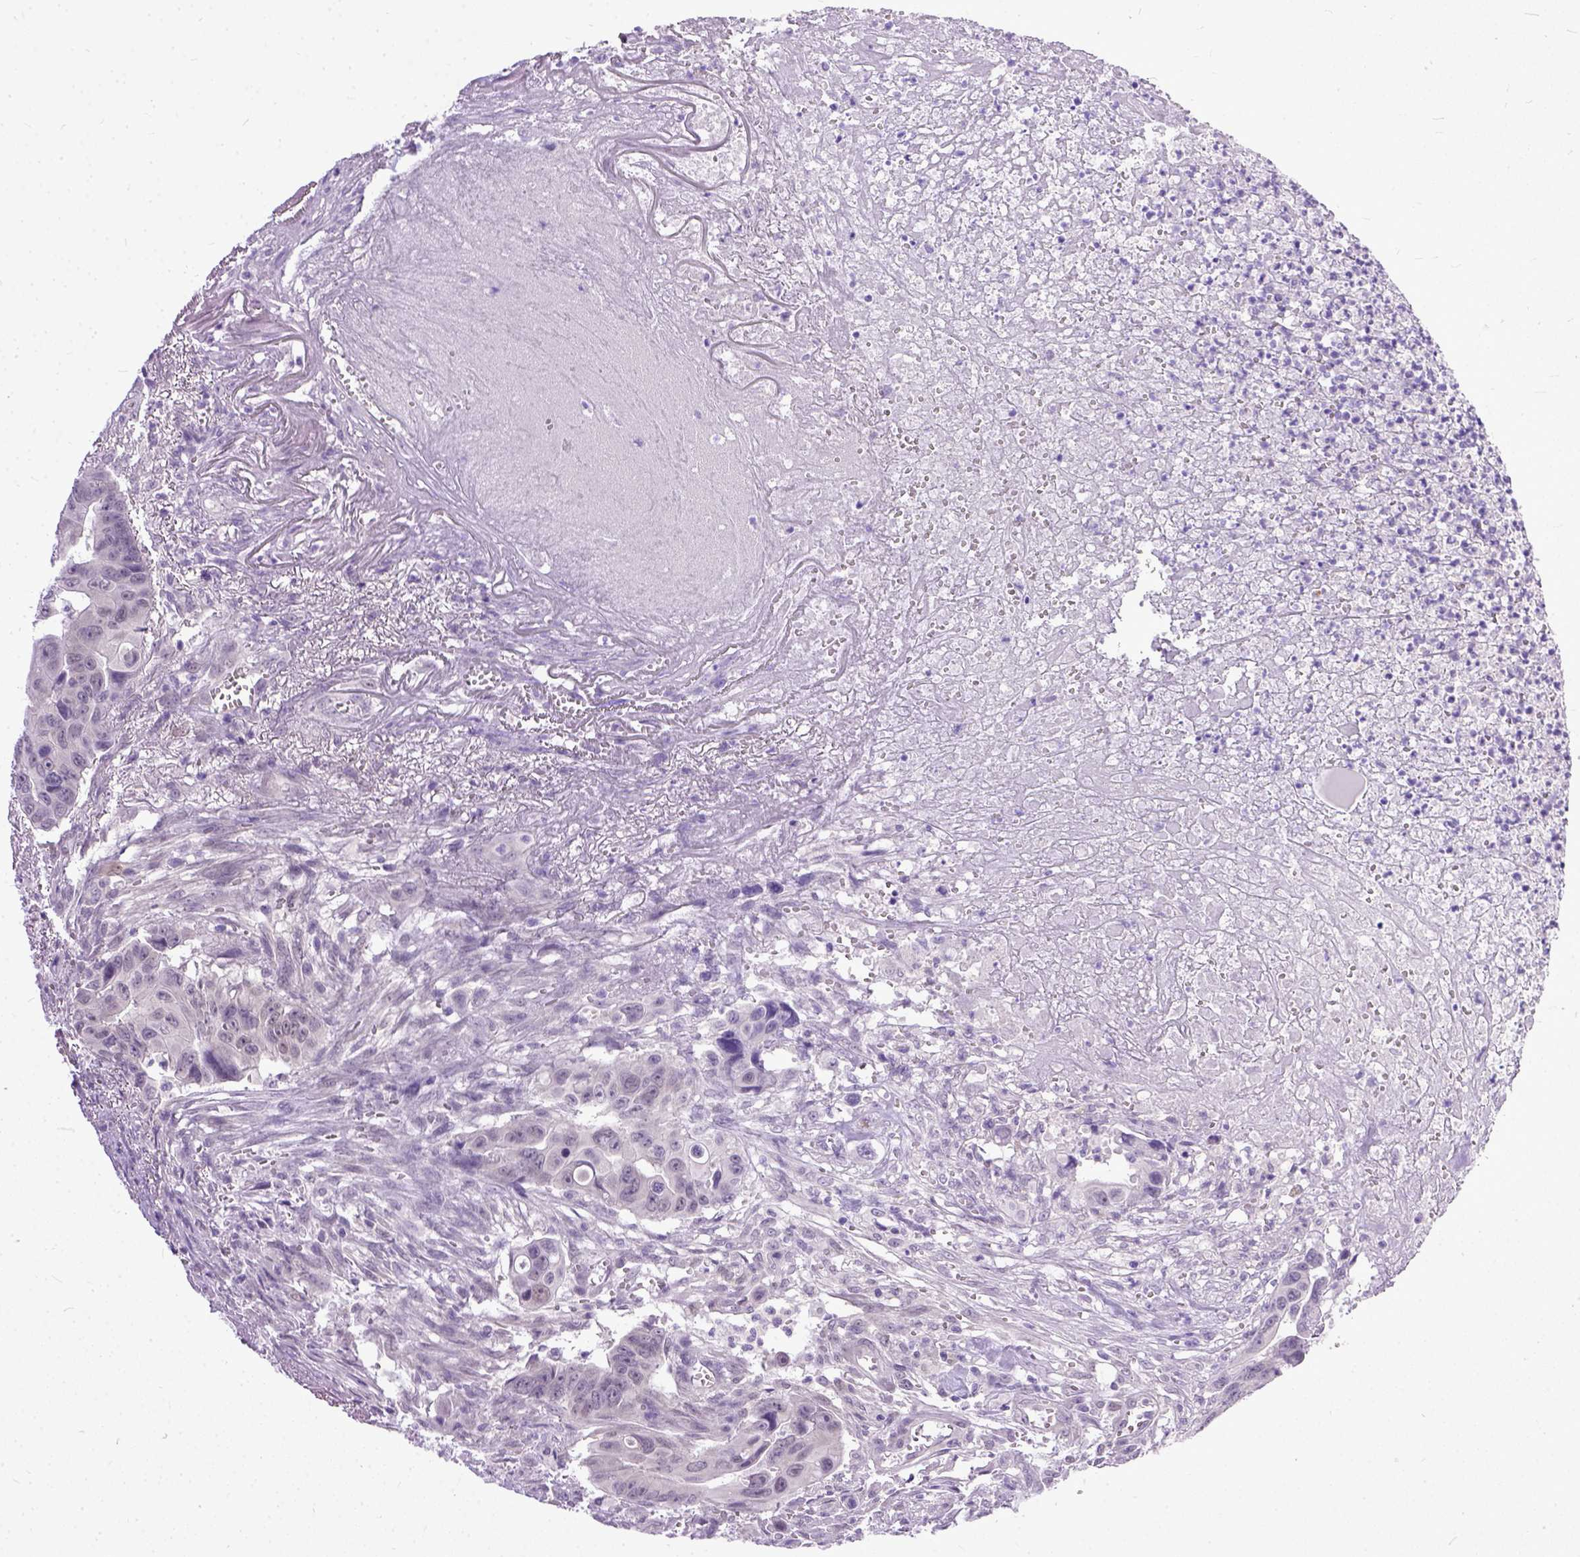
{"staining": {"intensity": "negative", "quantity": "none", "location": "none"}, "tissue": "colorectal cancer", "cell_type": "Tumor cells", "image_type": "cancer", "snomed": [{"axis": "morphology", "description": "Adenocarcinoma, NOS"}, {"axis": "topography", "description": "Colon"}], "caption": "High power microscopy micrograph of an IHC photomicrograph of colorectal cancer, revealing no significant expression in tumor cells.", "gene": "TCEAL7", "patient": {"sex": "female", "age": 87}}